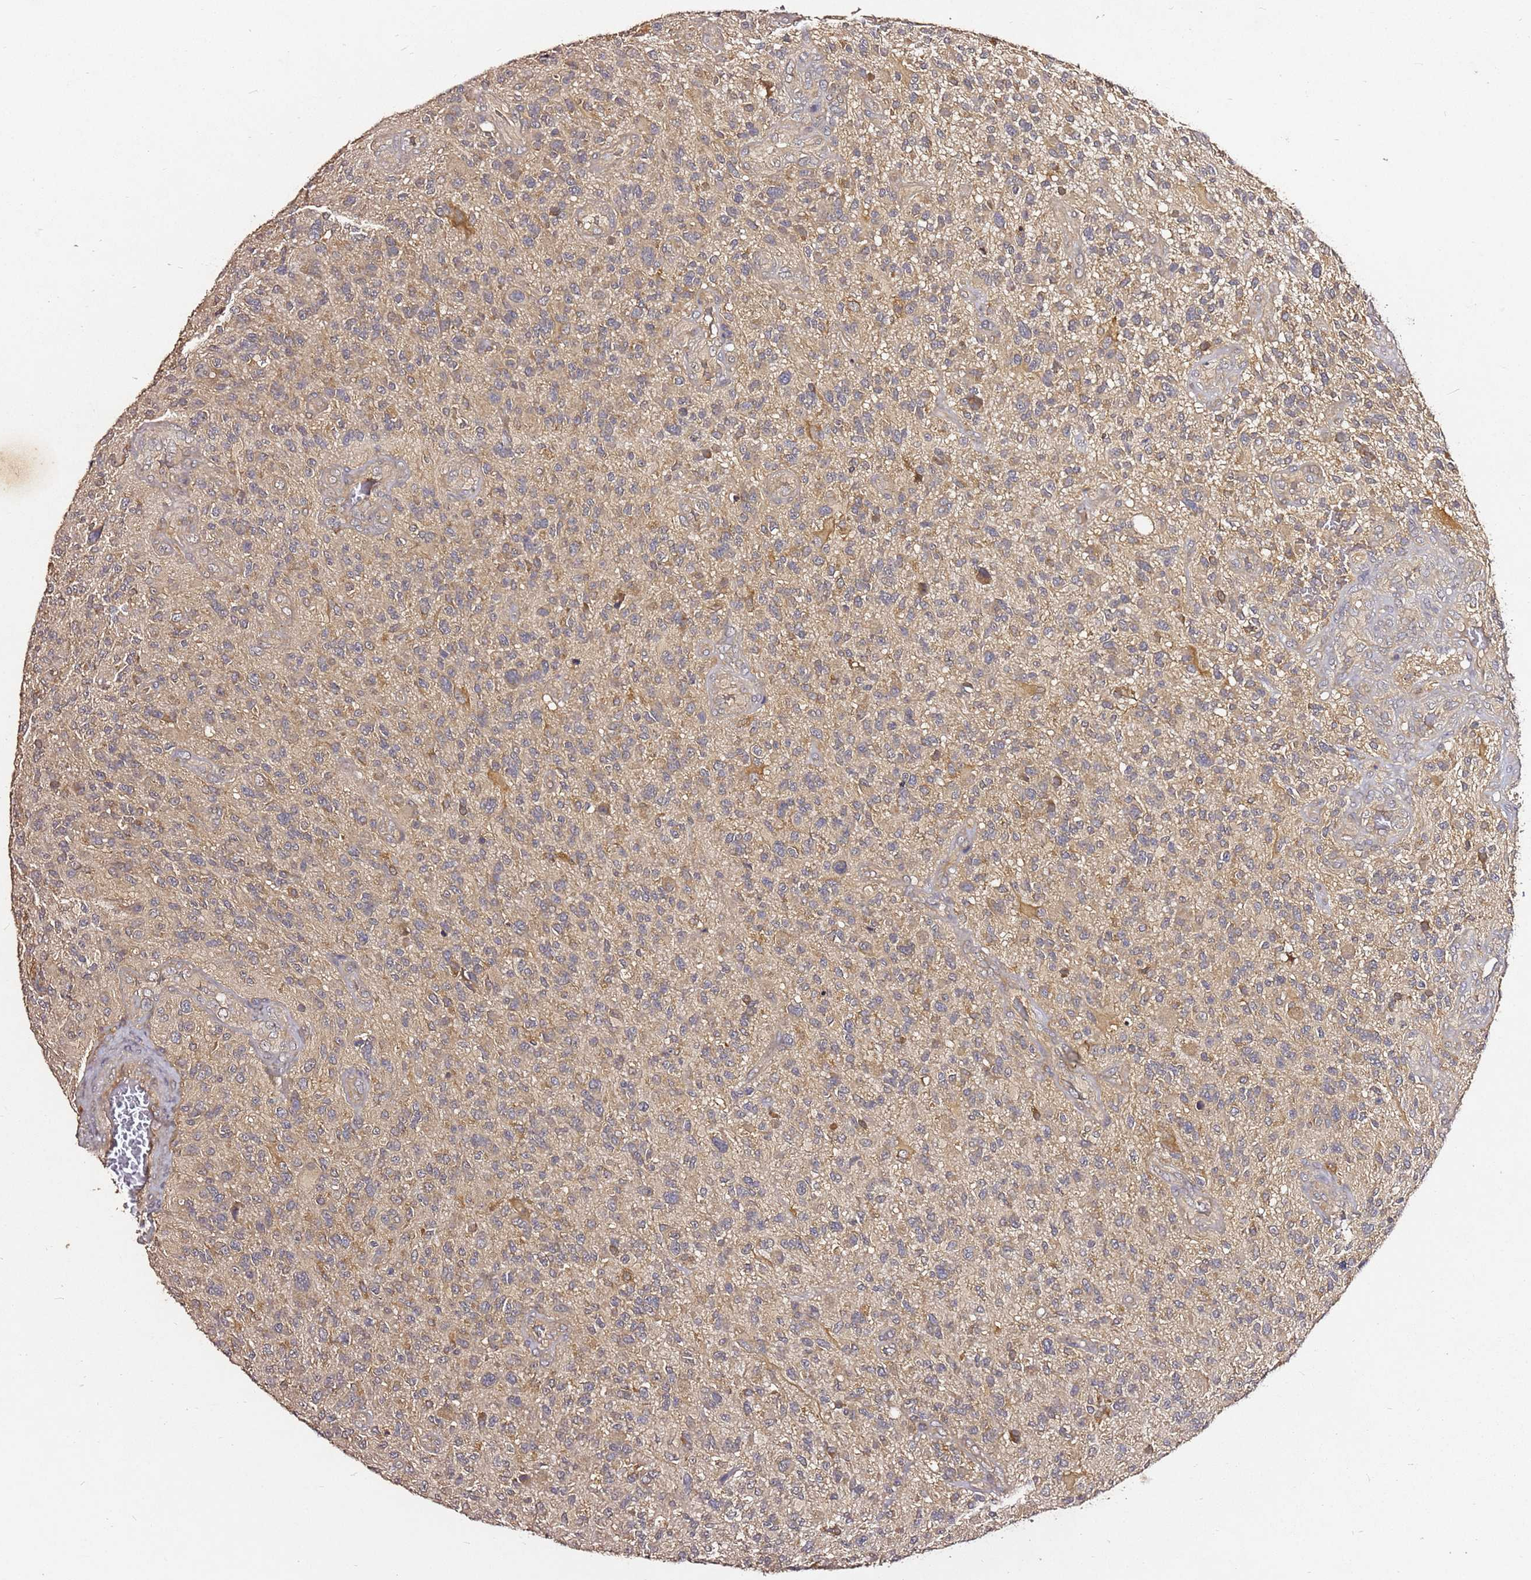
{"staining": {"intensity": "weak", "quantity": "25%-75%", "location": "cytoplasmic/membranous"}, "tissue": "glioma", "cell_type": "Tumor cells", "image_type": "cancer", "snomed": [{"axis": "morphology", "description": "Glioma, malignant, High grade"}, {"axis": "topography", "description": "Brain"}], "caption": "This image shows immunohistochemistry staining of malignant glioma (high-grade), with low weak cytoplasmic/membranous staining in approximately 25%-75% of tumor cells.", "gene": "C6orf136", "patient": {"sex": "male", "age": 47}}